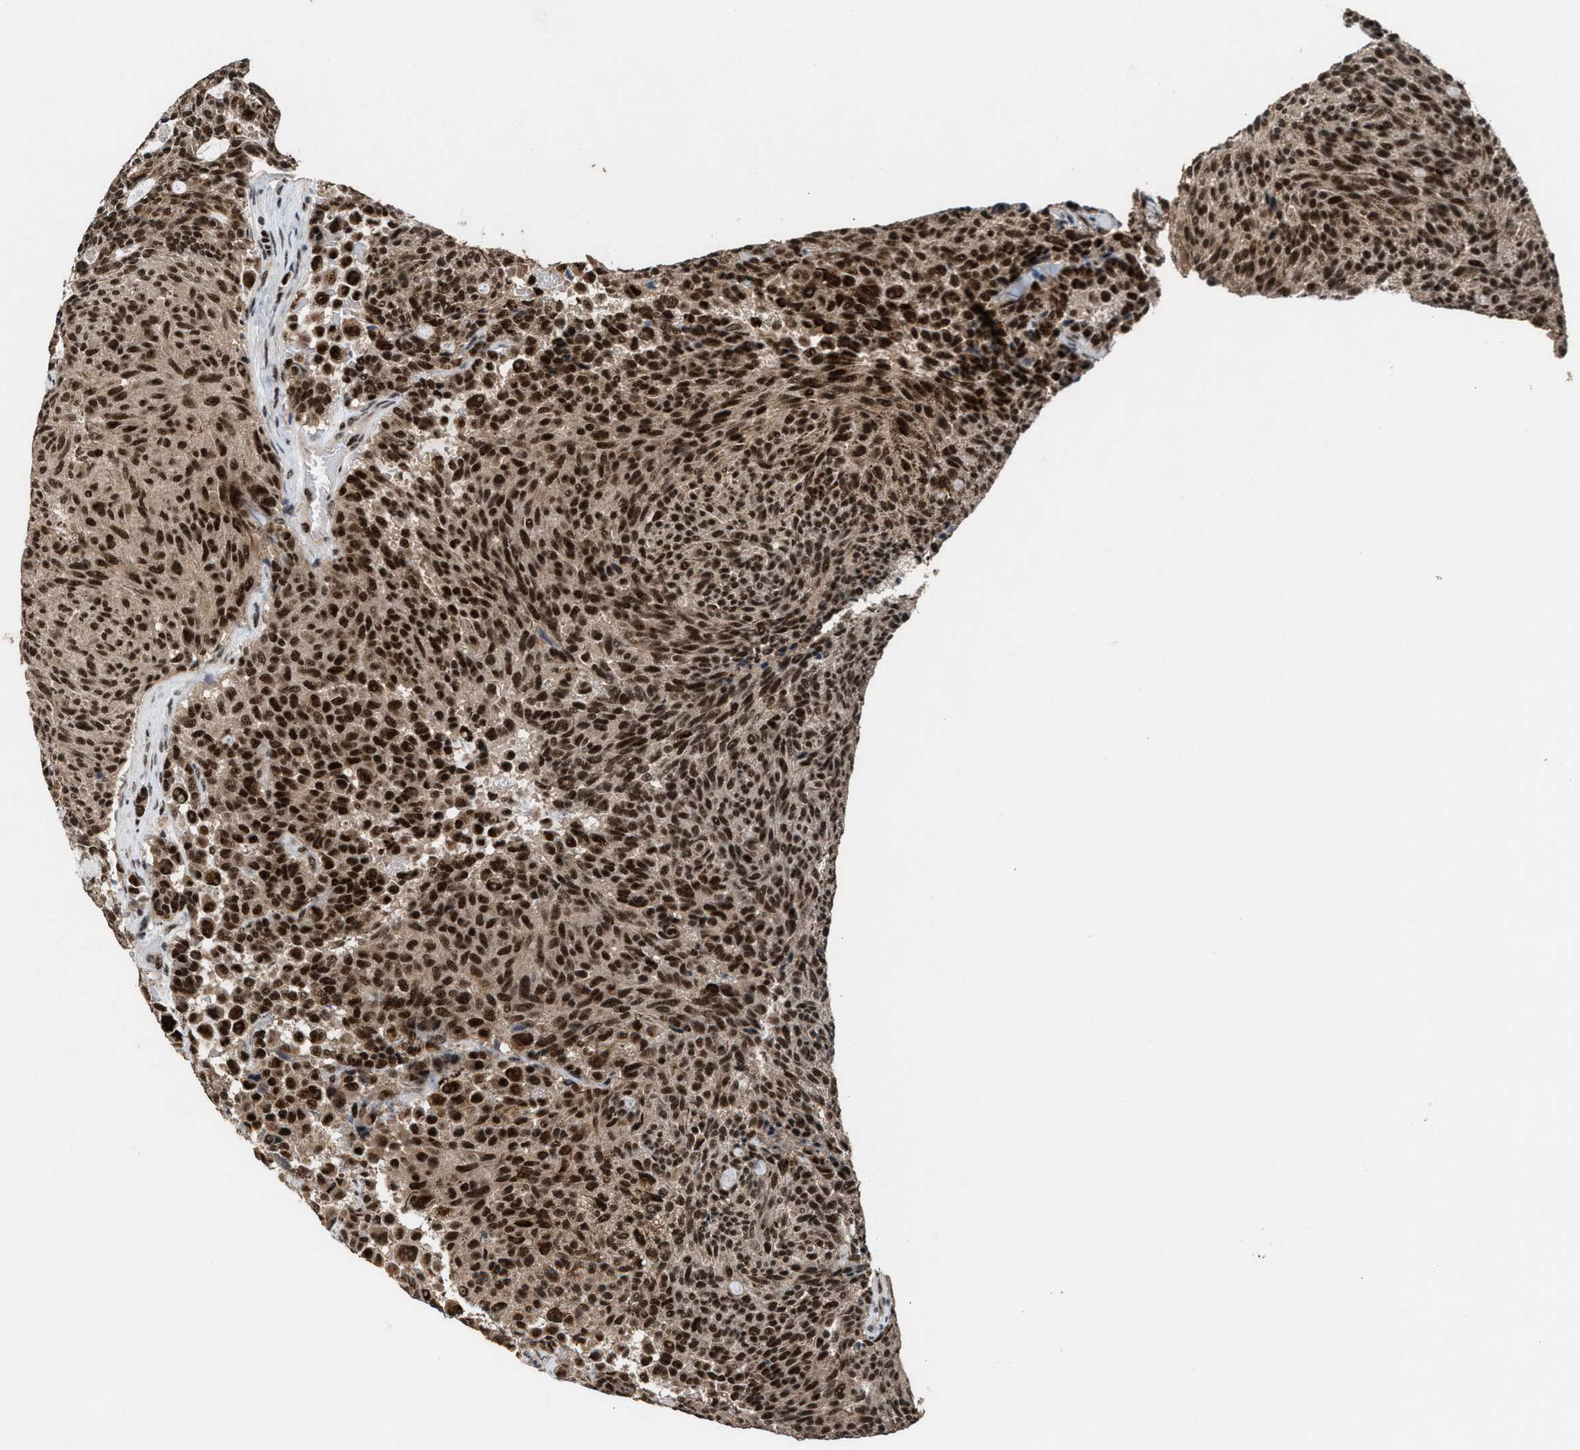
{"staining": {"intensity": "strong", "quantity": ">75%", "location": "cytoplasmic/membranous,nuclear"}, "tissue": "carcinoid", "cell_type": "Tumor cells", "image_type": "cancer", "snomed": [{"axis": "morphology", "description": "Carcinoid, malignant, NOS"}, {"axis": "topography", "description": "Pancreas"}], "caption": "Immunohistochemical staining of carcinoid demonstrates high levels of strong cytoplasmic/membranous and nuclear protein expression in about >75% of tumor cells. The protein of interest is stained brown, and the nuclei are stained in blue (DAB (3,3'-diaminobenzidine) IHC with brightfield microscopy, high magnification).", "gene": "PRPF4", "patient": {"sex": "female", "age": 54}}